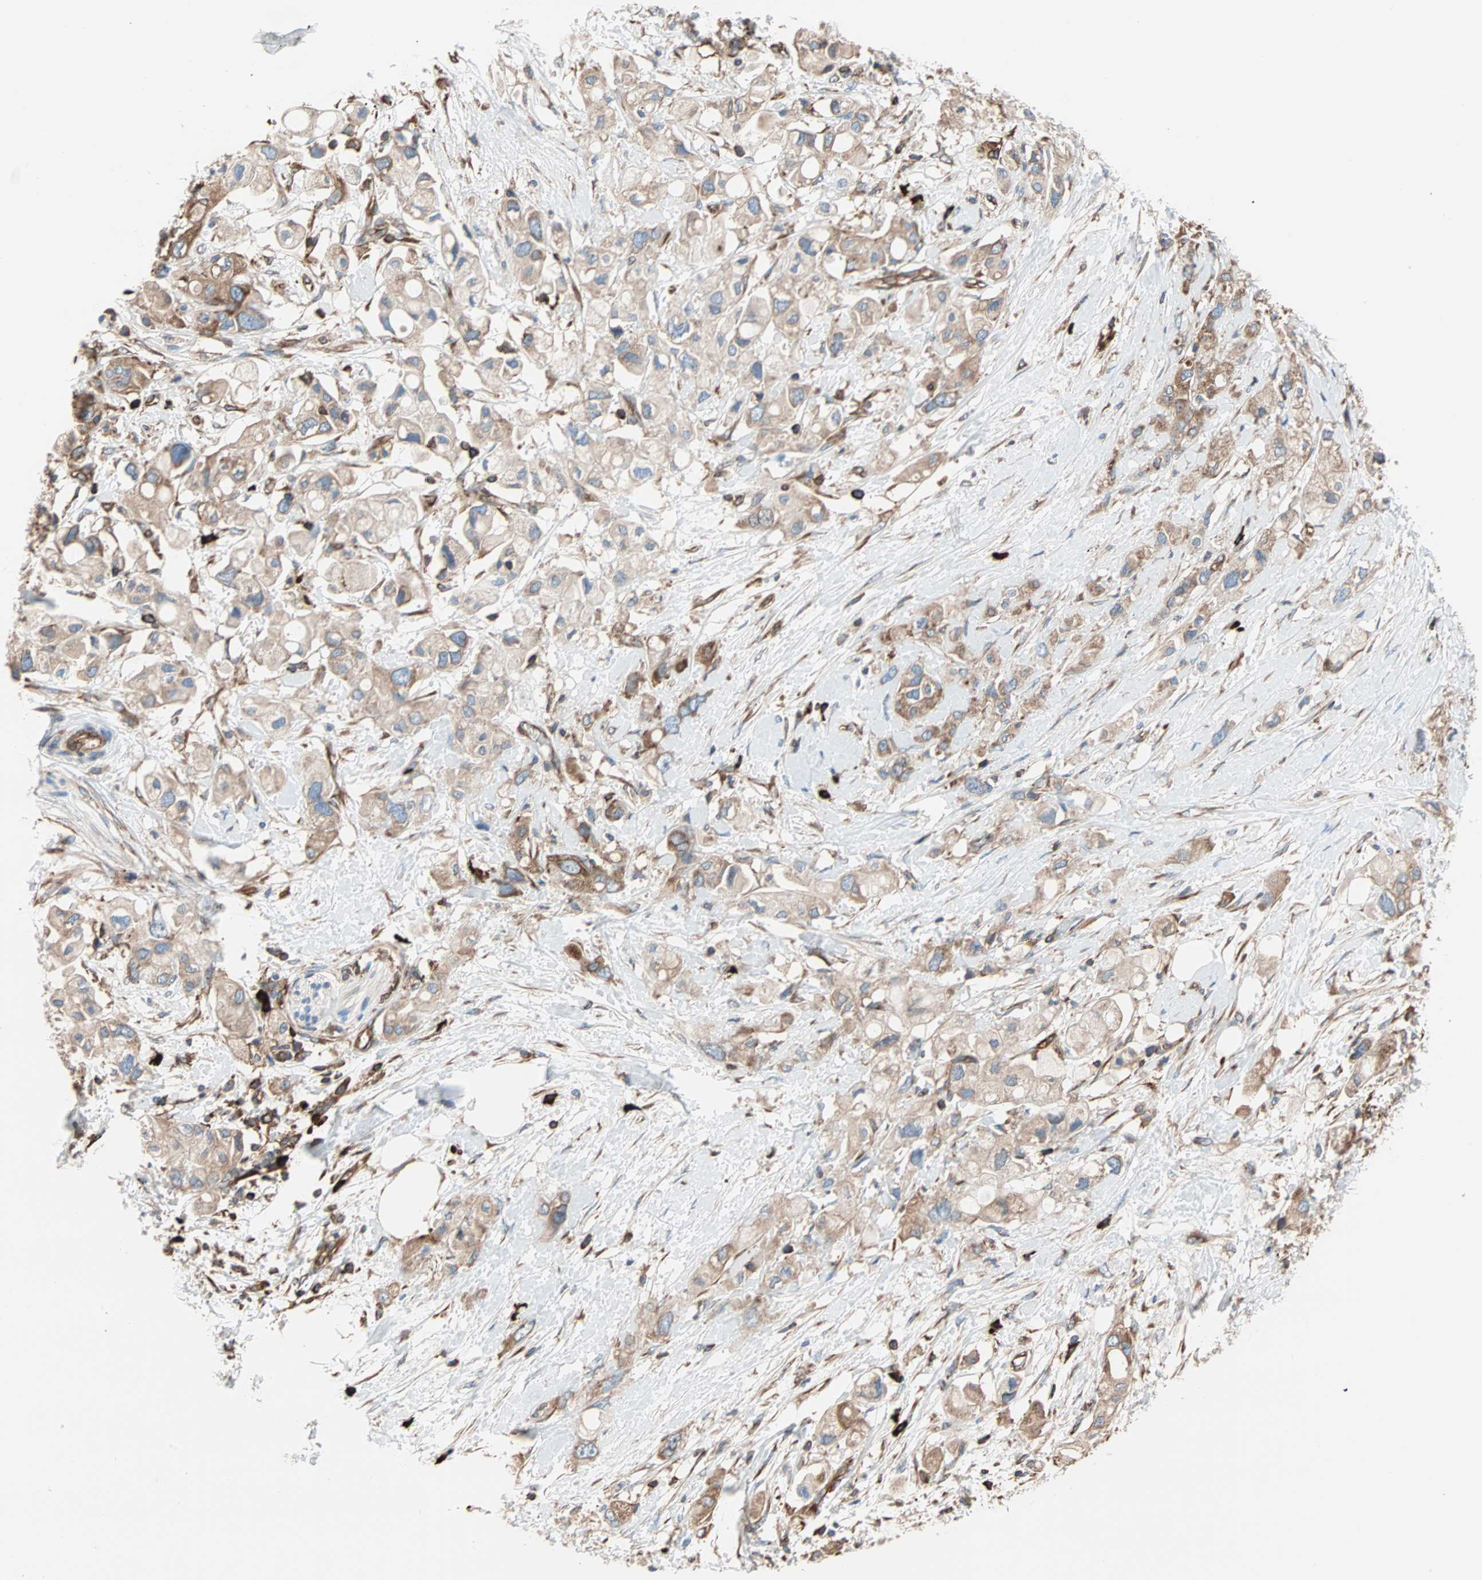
{"staining": {"intensity": "moderate", "quantity": ">75%", "location": "cytoplasmic/membranous"}, "tissue": "pancreatic cancer", "cell_type": "Tumor cells", "image_type": "cancer", "snomed": [{"axis": "morphology", "description": "Adenocarcinoma, NOS"}, {"axis": "topography", "description": "Pancreas"}], "caption": "An image of pancreatic cancer (adenocarcinoma) stained for a protein exhibits moderate cytoplasmic/membranous brown staining in tumor cells.", "gene": "EEF2", "patient": {"sex": "female", "age": 56}}